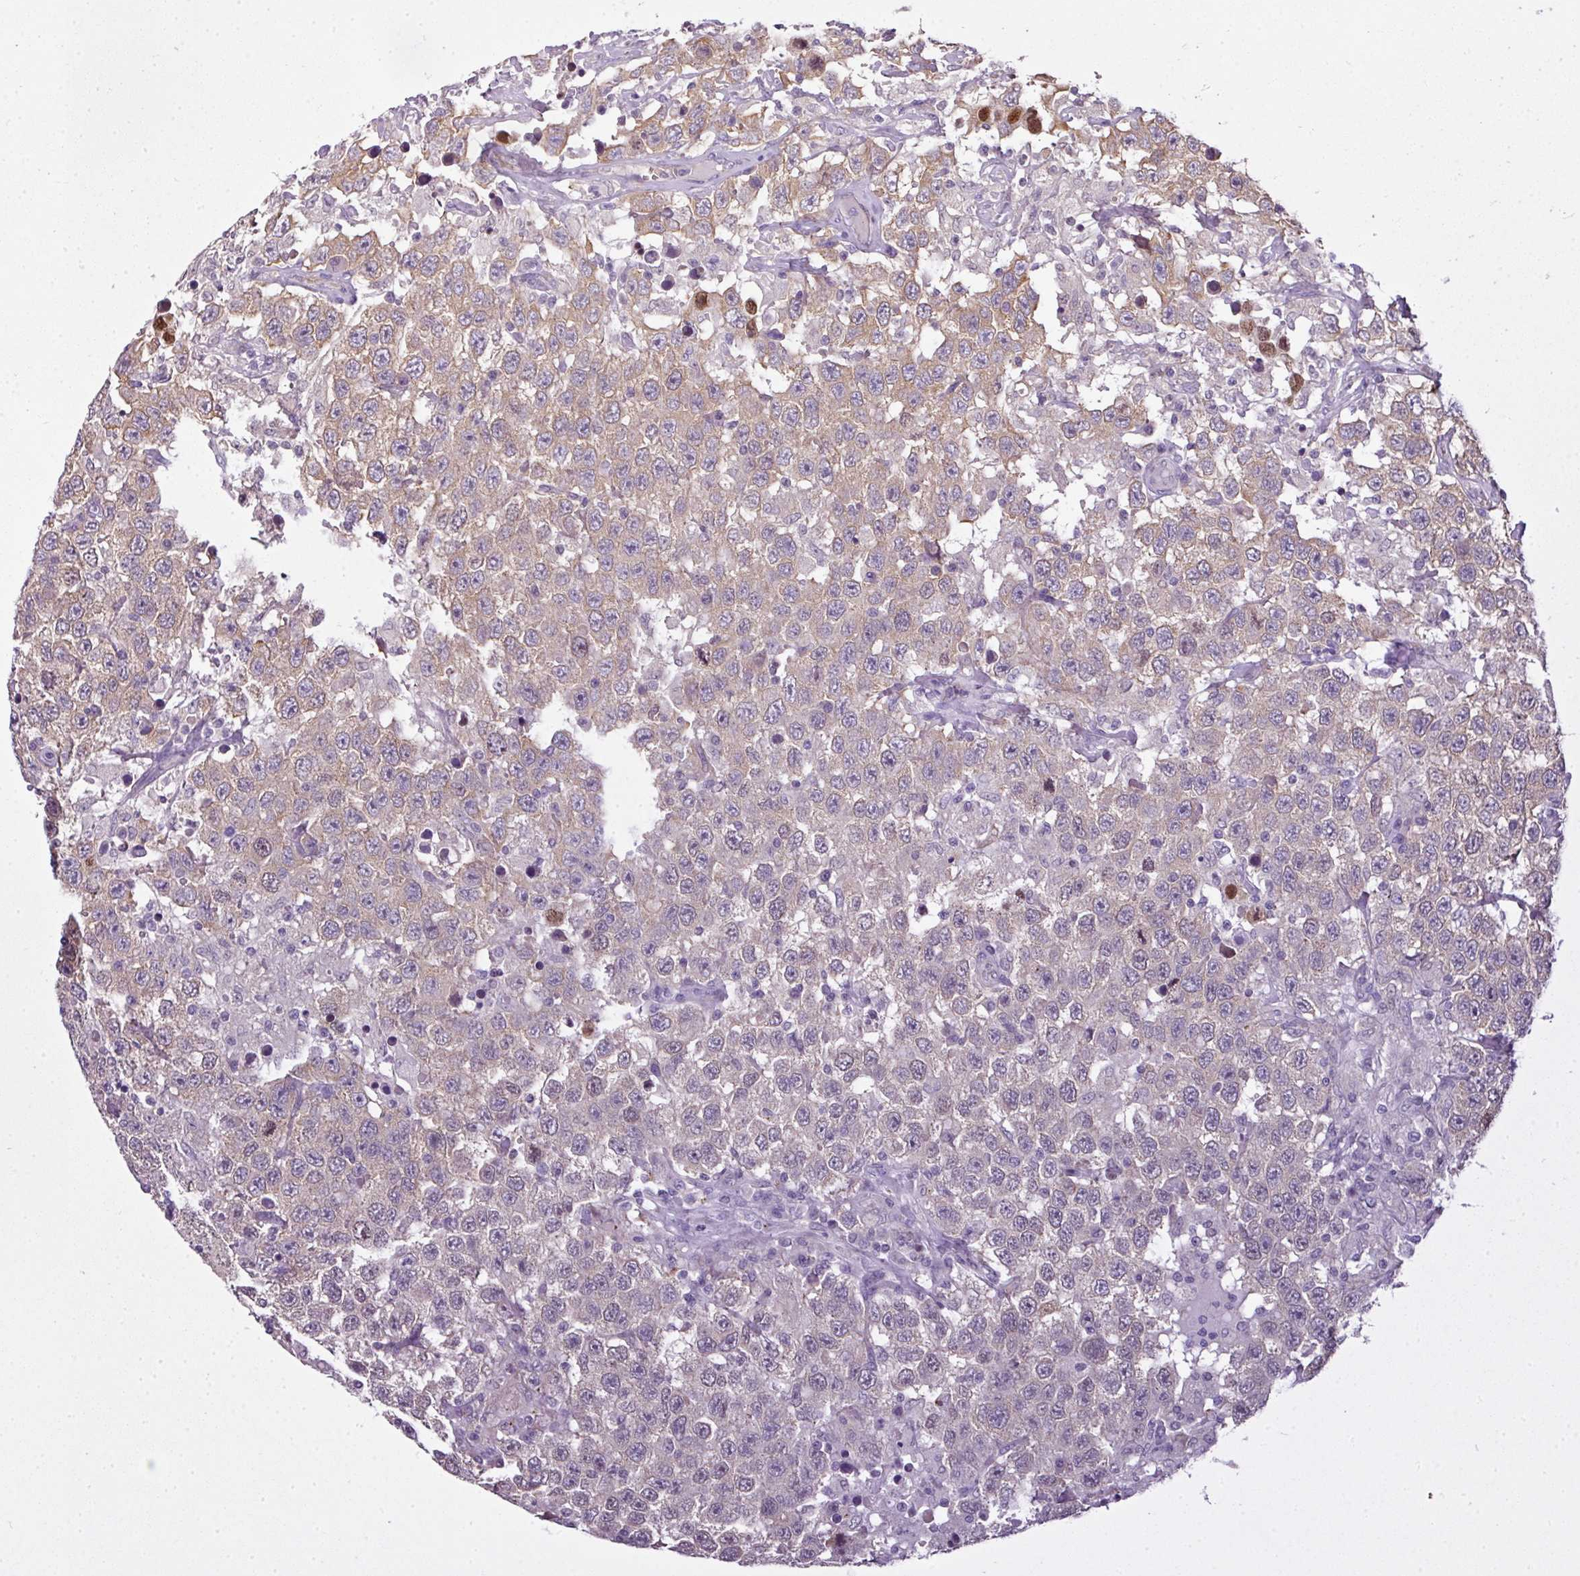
{"staining": {"intensity": "weak", "quantity": "<25%", "location": "cytoplasmic/membranous,nuclear"}, "tissue": "testis cancer", "cell_type": "Tumor cells", "image_type": "cancer", "snomed": [{"axis": "morphology", "description": "Seminoma, NOS"}, {"axis": "topography", "description": "Testis"}], "caption": "IHC micrograph of neoplastic tissue: testis cancer (seminoma) stained with DAB (3,3'-diaminobenzidine) demonstrates no significant protein expression in tumor cells.", "gene": "C19orf33", "patient": {"sex": "male", "age": 41}}